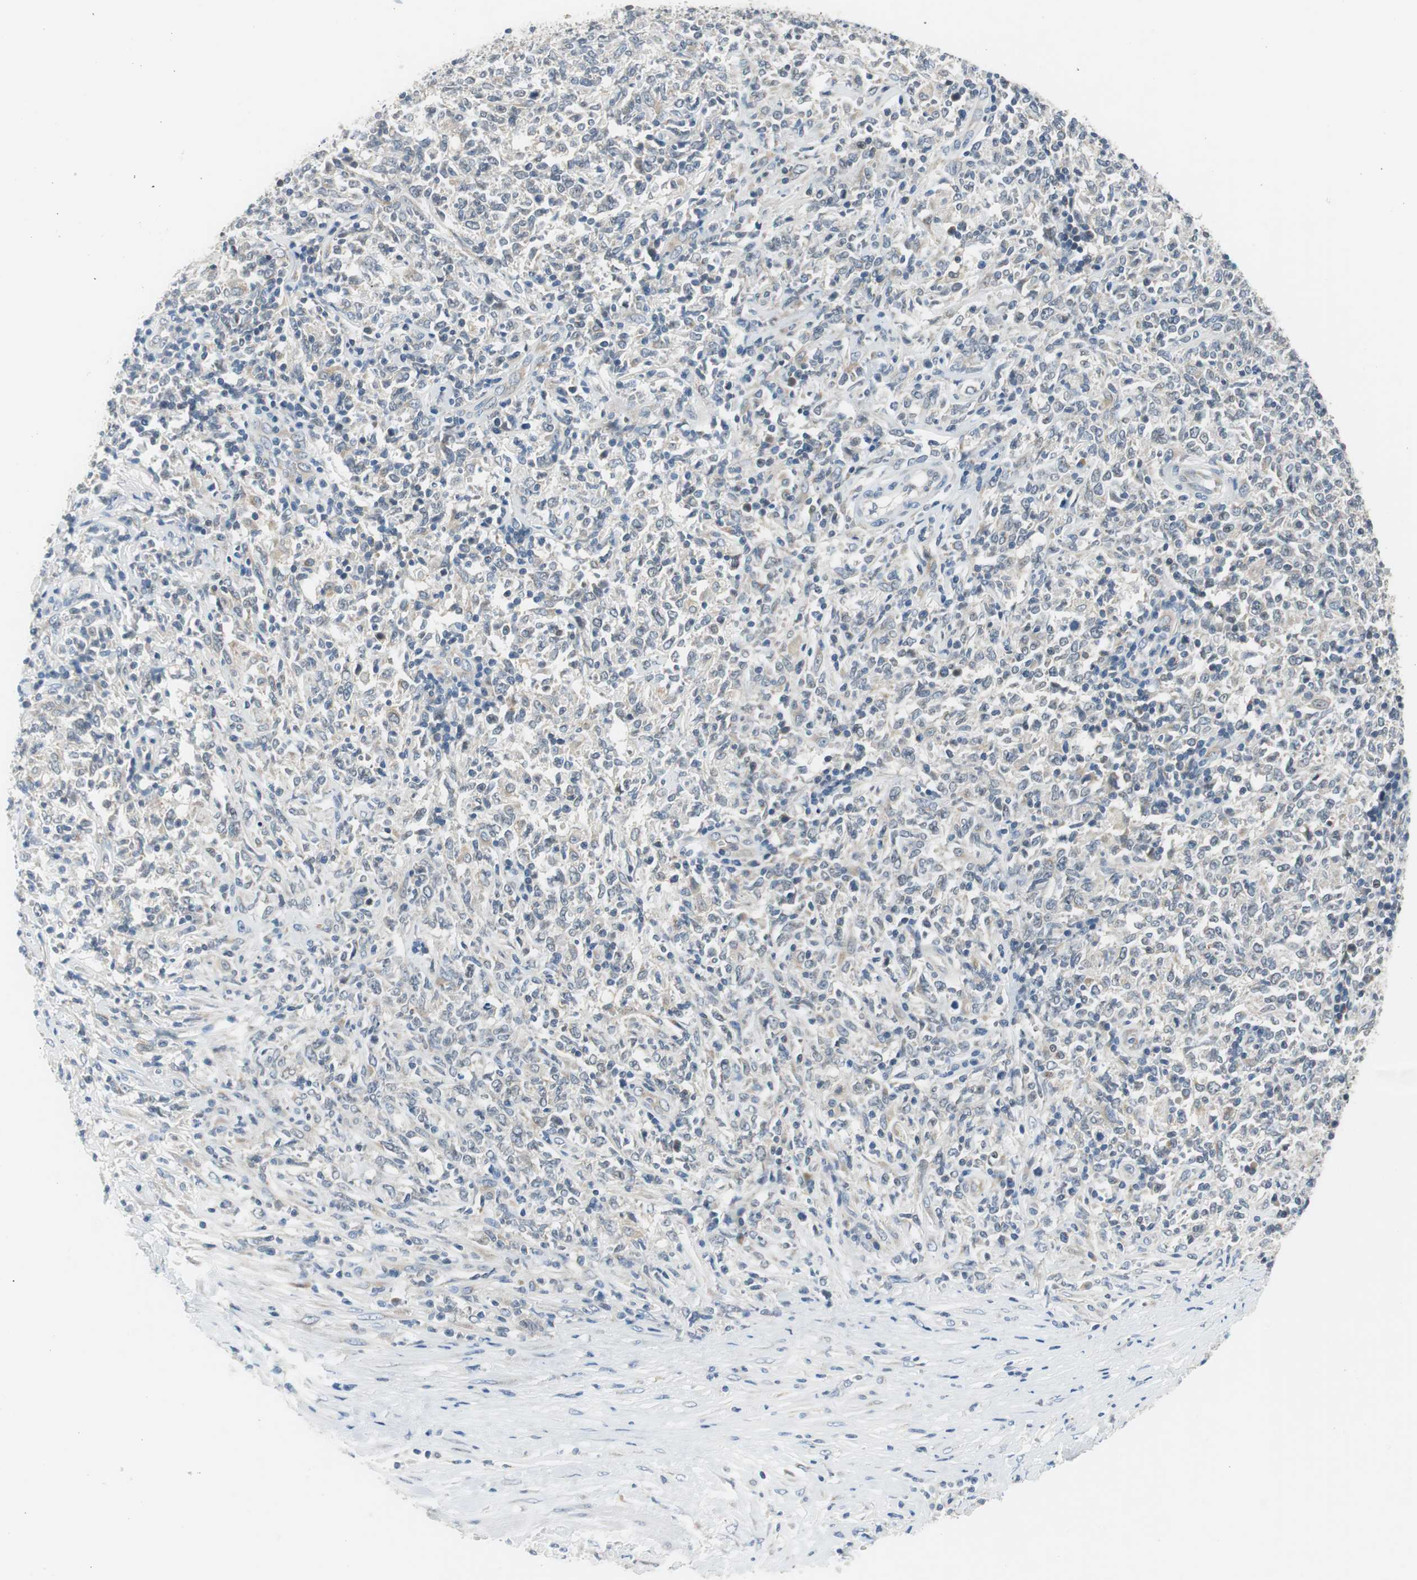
{"staining": {"intensity": "weak", "quantity": "25%-75%", "location": "cytoplasmic/membranous"}, "tissue": "lymphoma", "cell_type": "Tumor cells", "image_type": "cancer", "snomed": [{"axis": "morphology", "description": "Malignant lymphoma, non-Hodgkin's type, High grade"}, {"axis": "topography", "description": "Lymph node"}], "caption": "Protein staining reveals weak cytoplasmic/membranous staining in approximately 25%-75% of tumor cells in lymphoma. The protein of interest is stained brown, and the nuclei are stained in blue (DAB IHC with brightfield microscopy, high magnification).", "gene": "PLAA", "patient": {"sex": "female", "age": 84}}